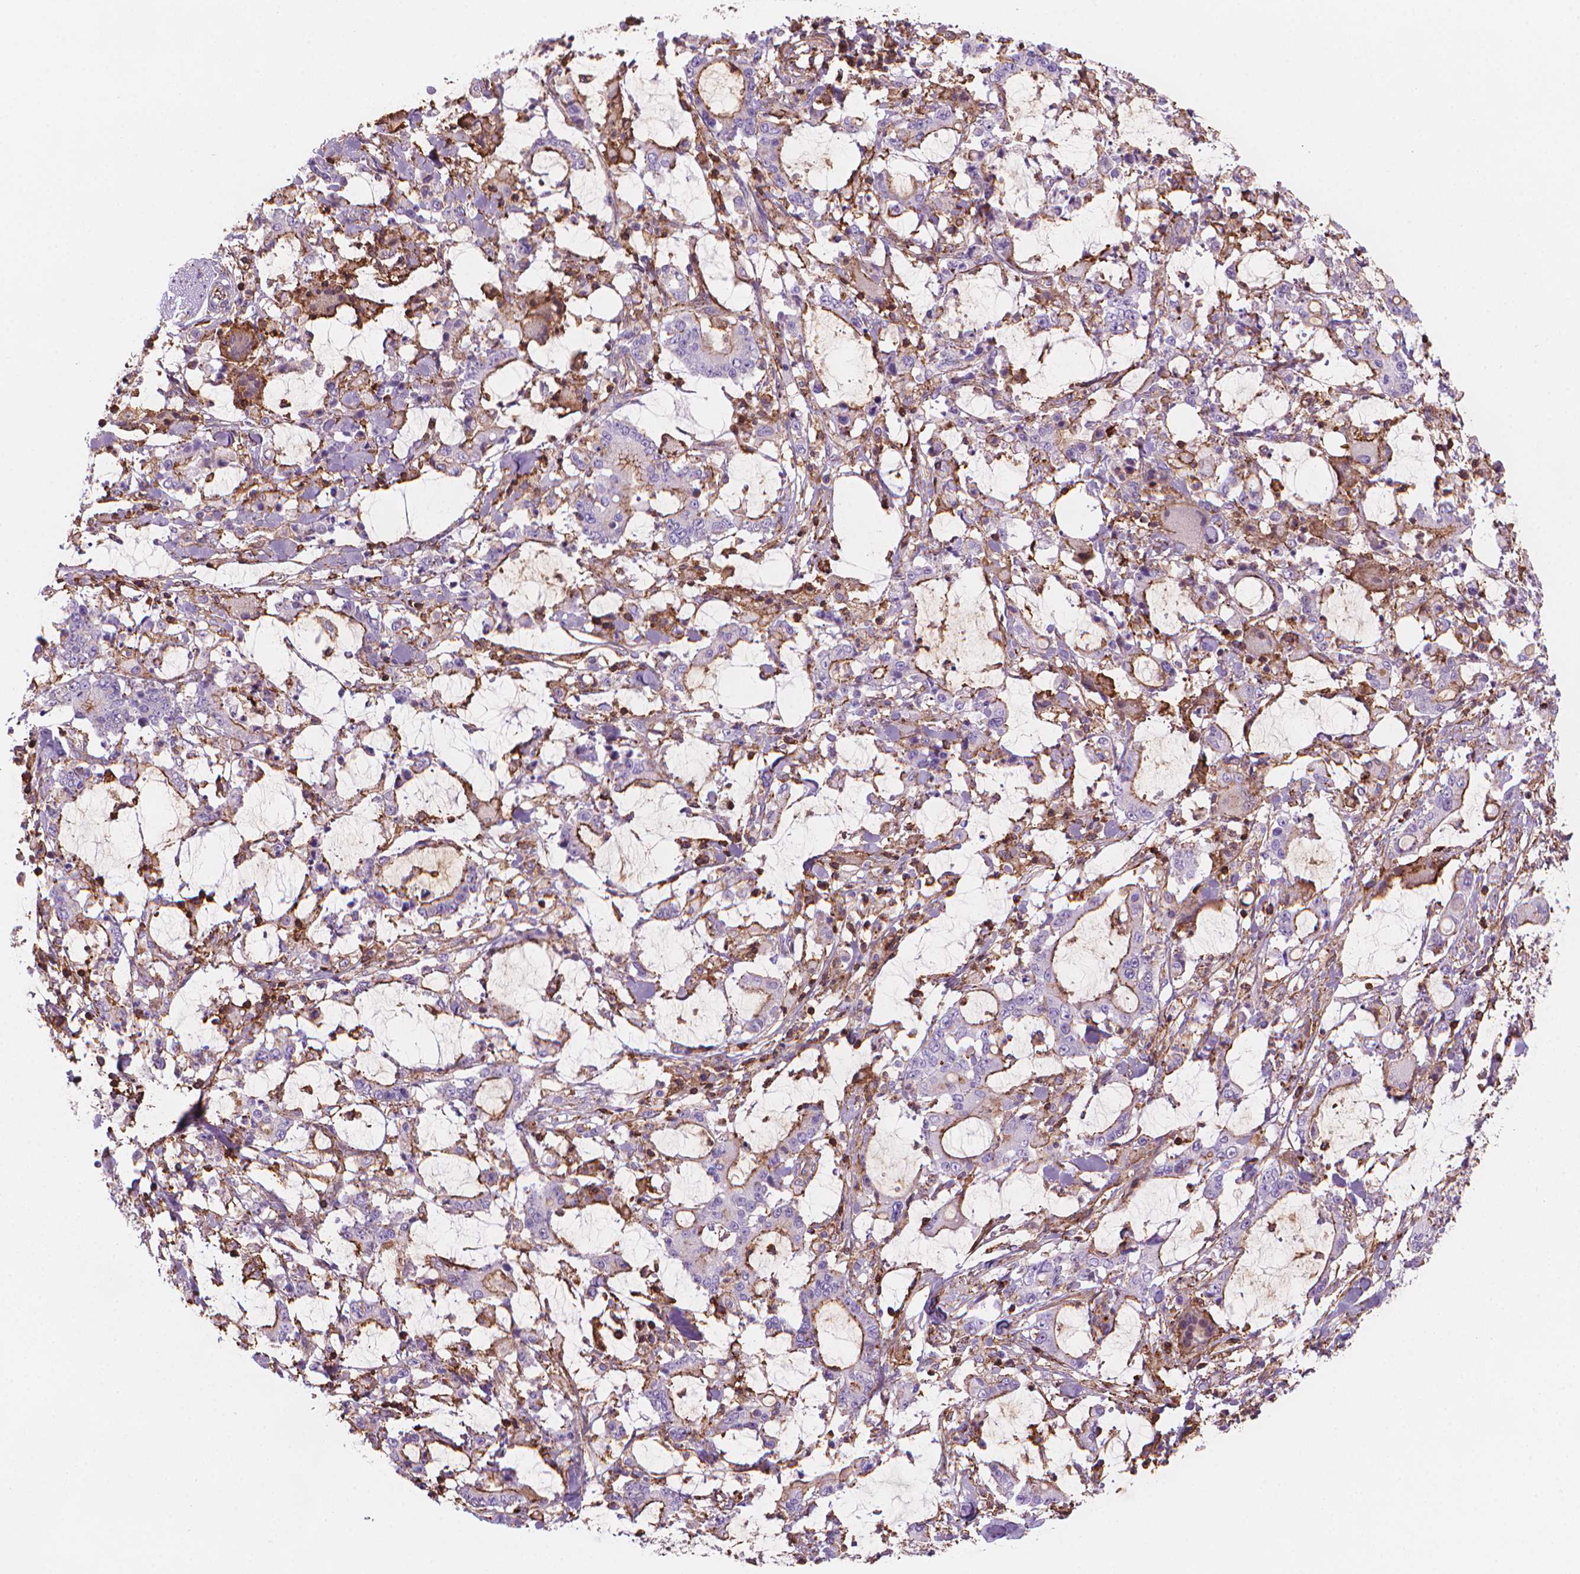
{"staining": {"intensity": "moderate", "quantity": "<25%", "location": "cytoplasmic/membranous"}, "tissue": "stomach cancer", "cell_type": "Tumor cells", "image_type": "cancer", "snomed": [{"axis": "morphology", "description": "Adenocarcinoma, NOS"}, {"axis": "topography", "description": "Stomach, upper"}], "caption": "A micrograph of stomach cancer stained for a protein exhibits moderate cytoplasmic/membranous brown staining in tumor cells.", "gene": "PATJ", "patient": {"sex": "male", "age": 68}}